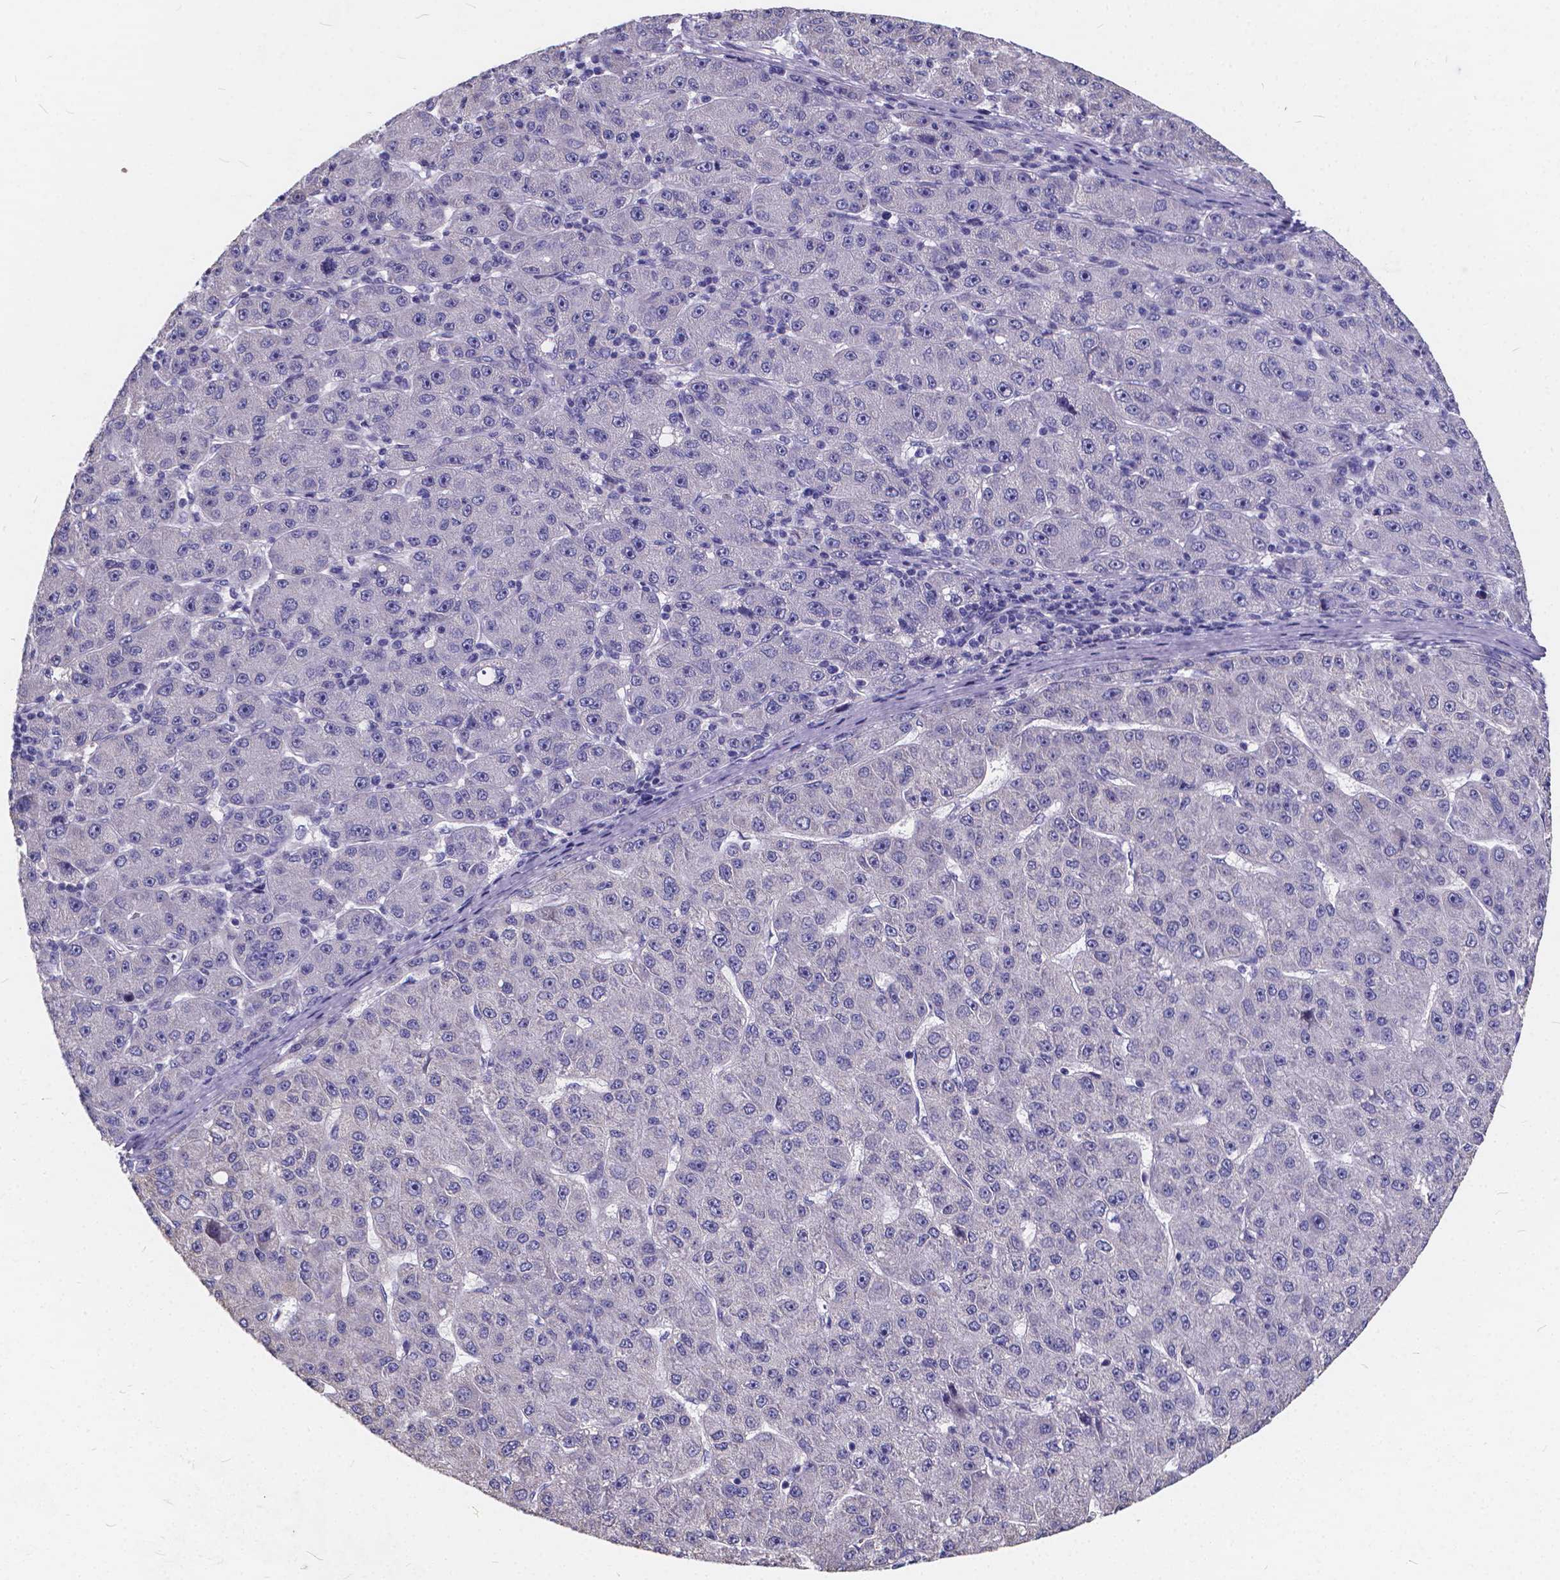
{"staining": {"intensity": "negative", "quantity": "none", "location": "none"}, "tissue": "liver cancer", "cell_type": "Tumor cells", "image_type": "cancer", "snomed": [{"axis": "morphology", "description": "Carcinoma, Hepatocellular, NOS"}, {"axis": "topography", "description": "Liver"}], "caption": "DAB (3,3'-diaminobenzidine) immunohistochemical staining of hepatocellular carcinoma (liver) shows no significant positivity in tumor cells.", "gene": "SPEF2", "patient": {"sex": "male", "age": 67}}